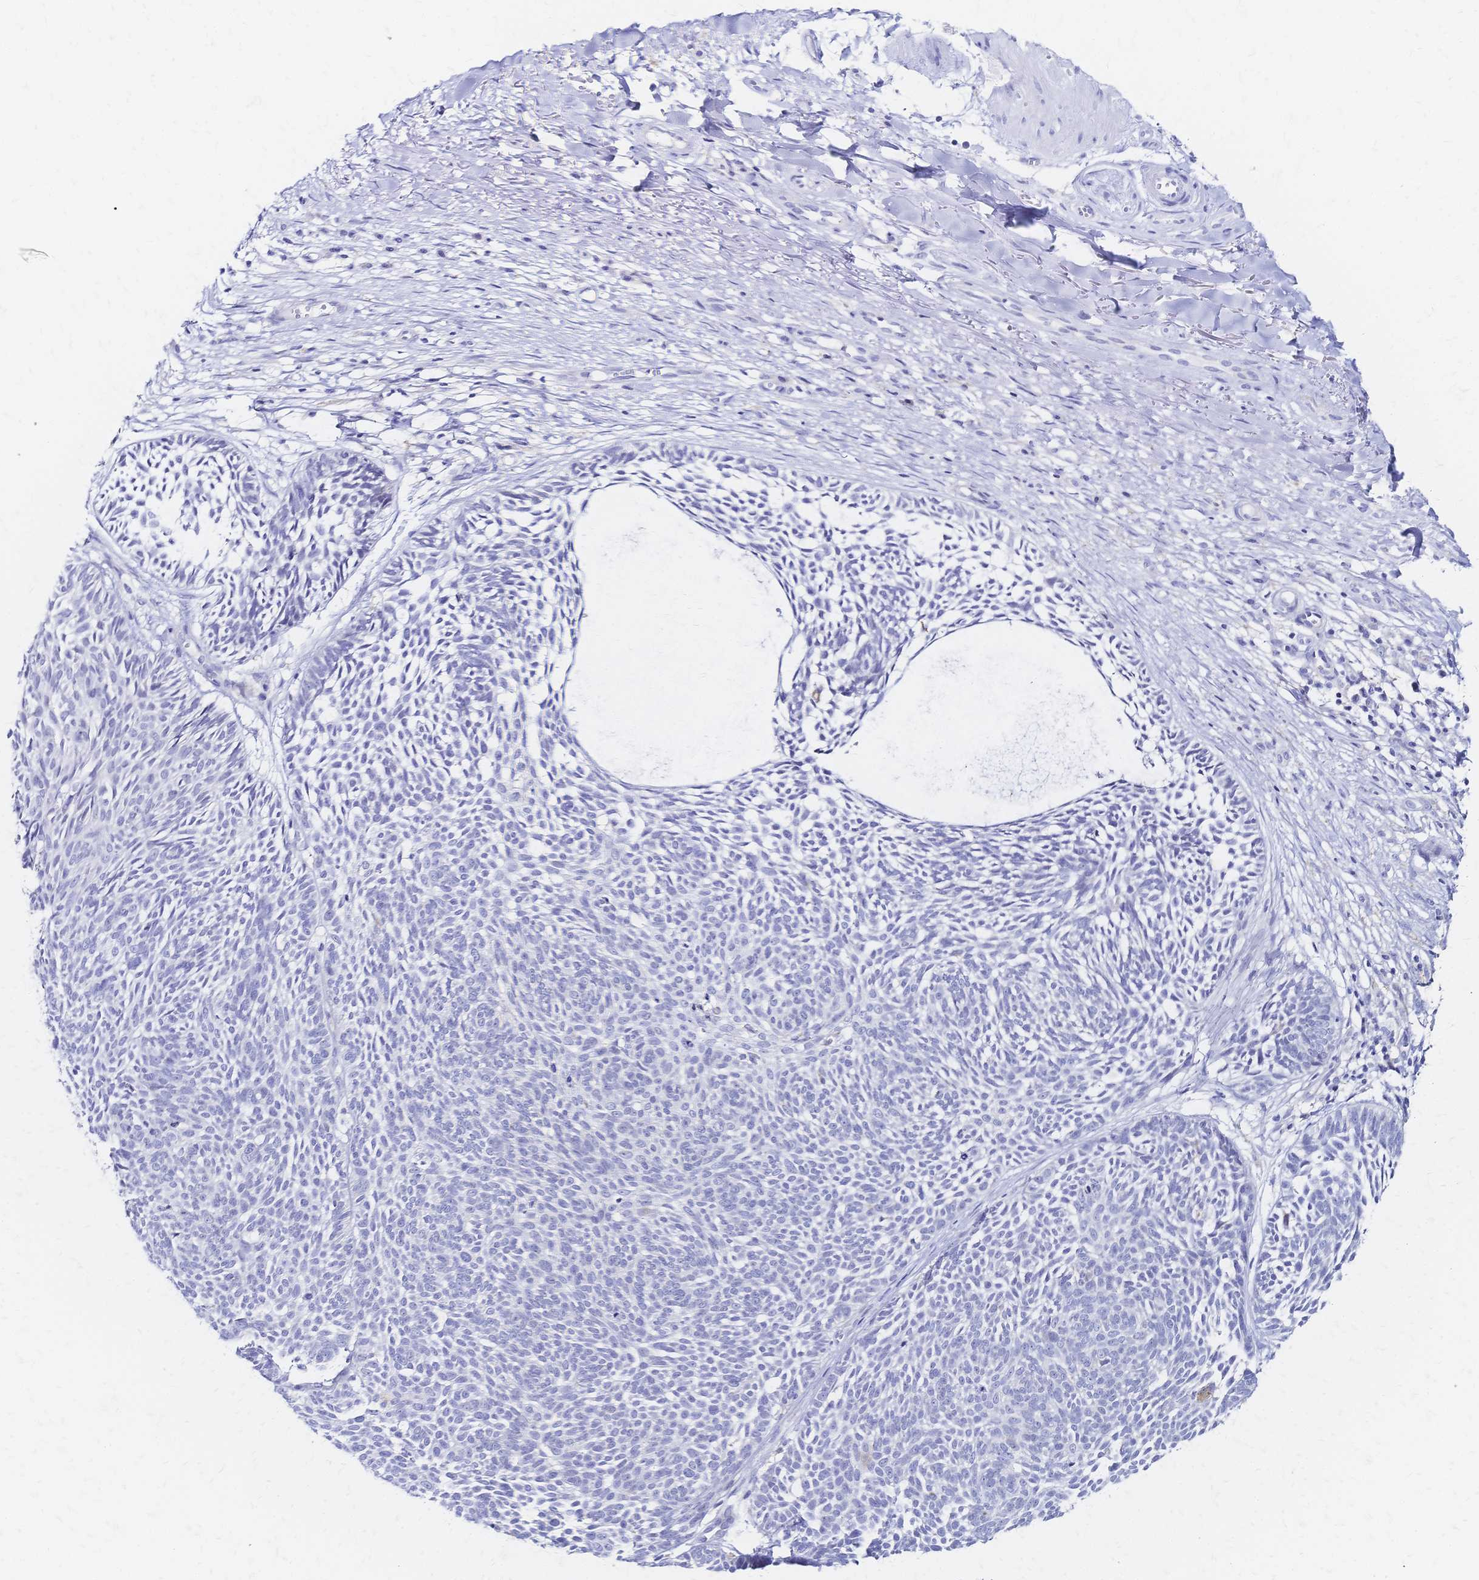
{"staining": {"intensity": "negative", "quantity": "none", "location": "none"}, "tissue": "skin cancer", "cell_type": "Tumor cells", "image_type": "cancer", "snomed": [{"axis": "morphology", "description": "Basal cell carcinoma"}, {"axis": "topography", "description": "Skin"}, {"axis": "topography", "description": "Skin of trunk"}], "caption": "An immunohistochemistry image of skin cancer is shown. There is no staining in tumor cells of skin cancer.", "gene": "SLC5A1", "patient": {"sex": "male", "age": 74}}